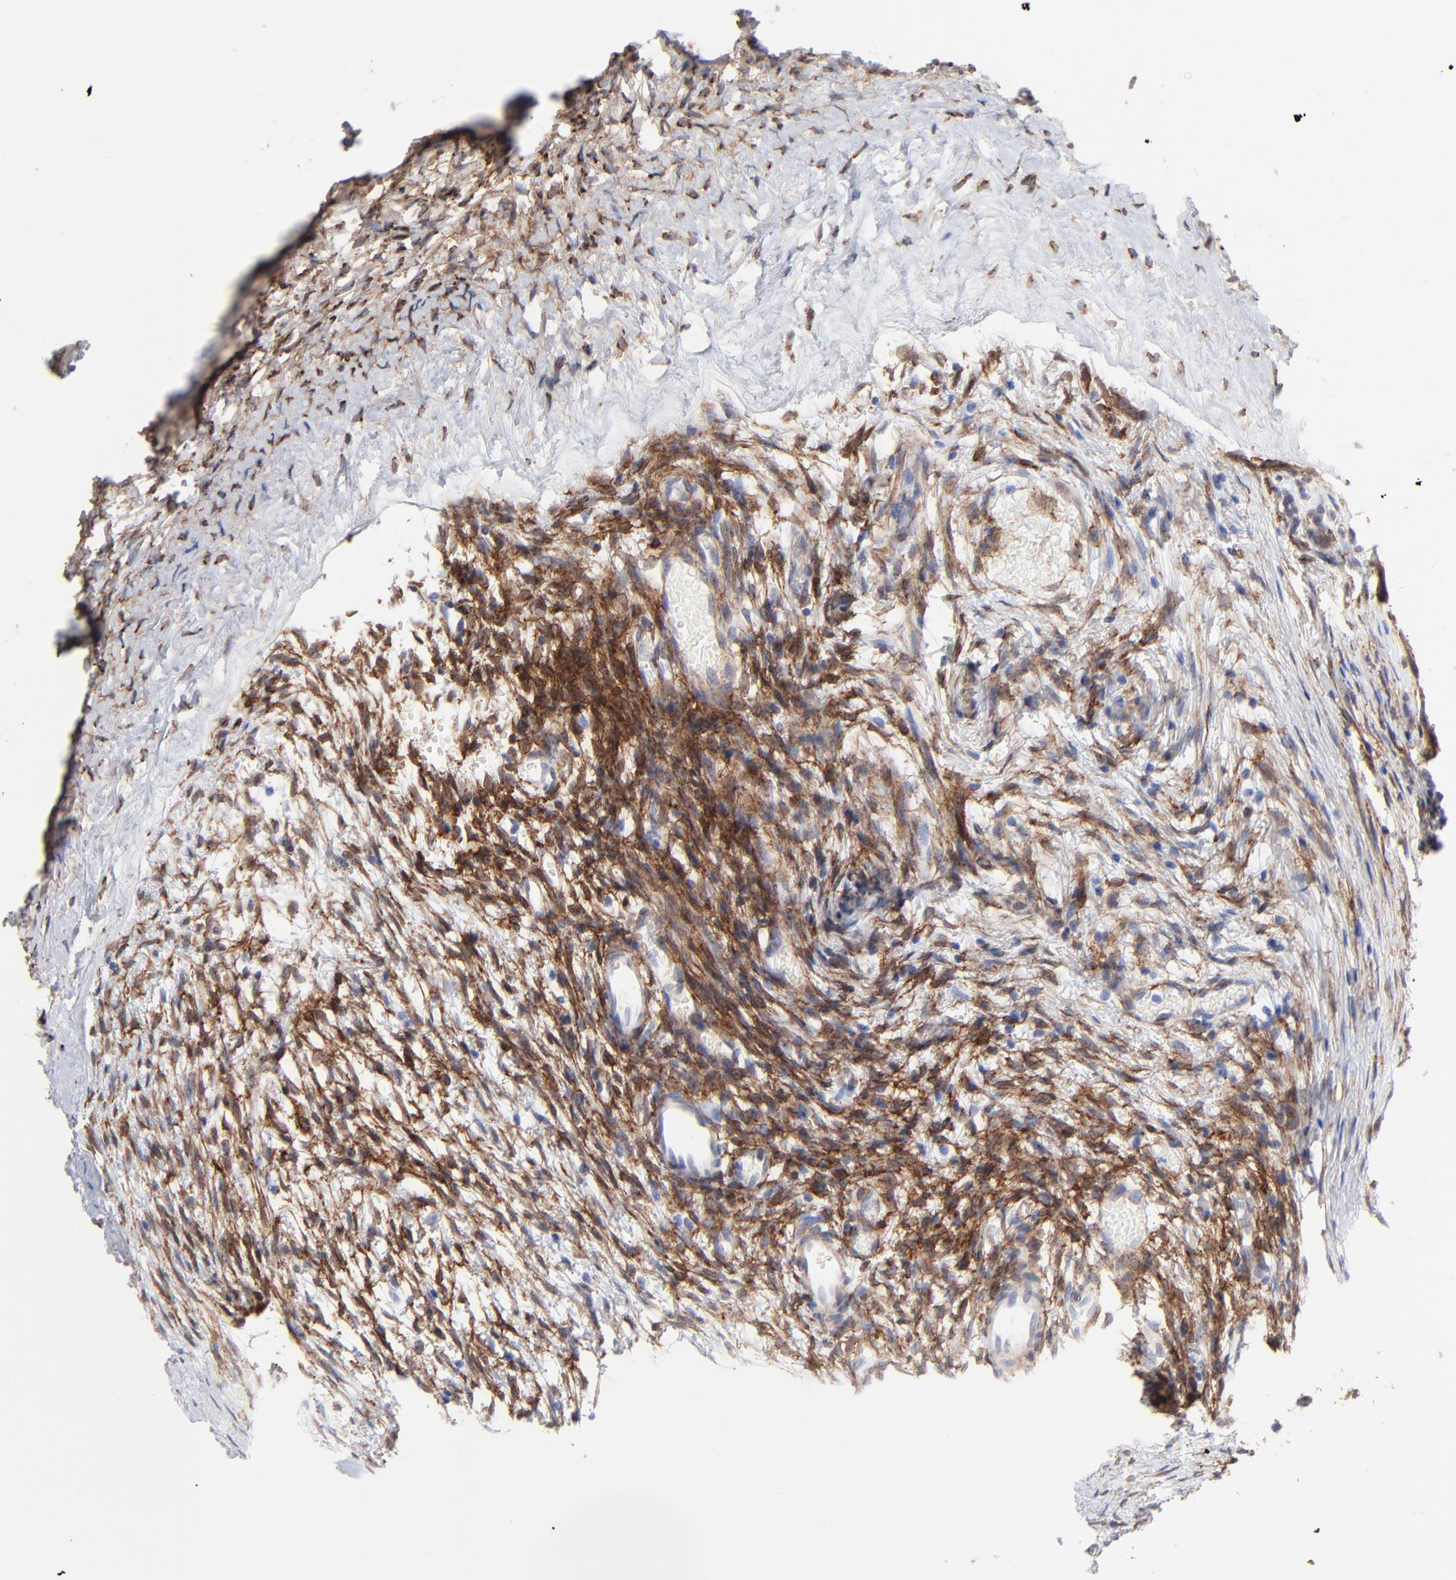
{"staining": {"intensity": "moderate", "quantity": "25%-75%", "location": "cytoplasmic/membranous,nuclear"}, "tissue": "ovary", "cell_type": "Ovarian stroma cells", "image_type": "normal", "snomed": [{"axis": "morphology", "description": "Normal tissue, NOS"}, {"axis": "topography", "description": "Ovary"}], "caption": "This micrograph demonstrates benign ovary stained with IHC to label a protein in brown. The cytoplasmic/membranous,nuclear of ovarian stroma cells show moderate positivity for the protein. Nuclei are counter-stained blue.", "gene": "PDGFRB", "patient": {"sex": "female", "age": 35}}